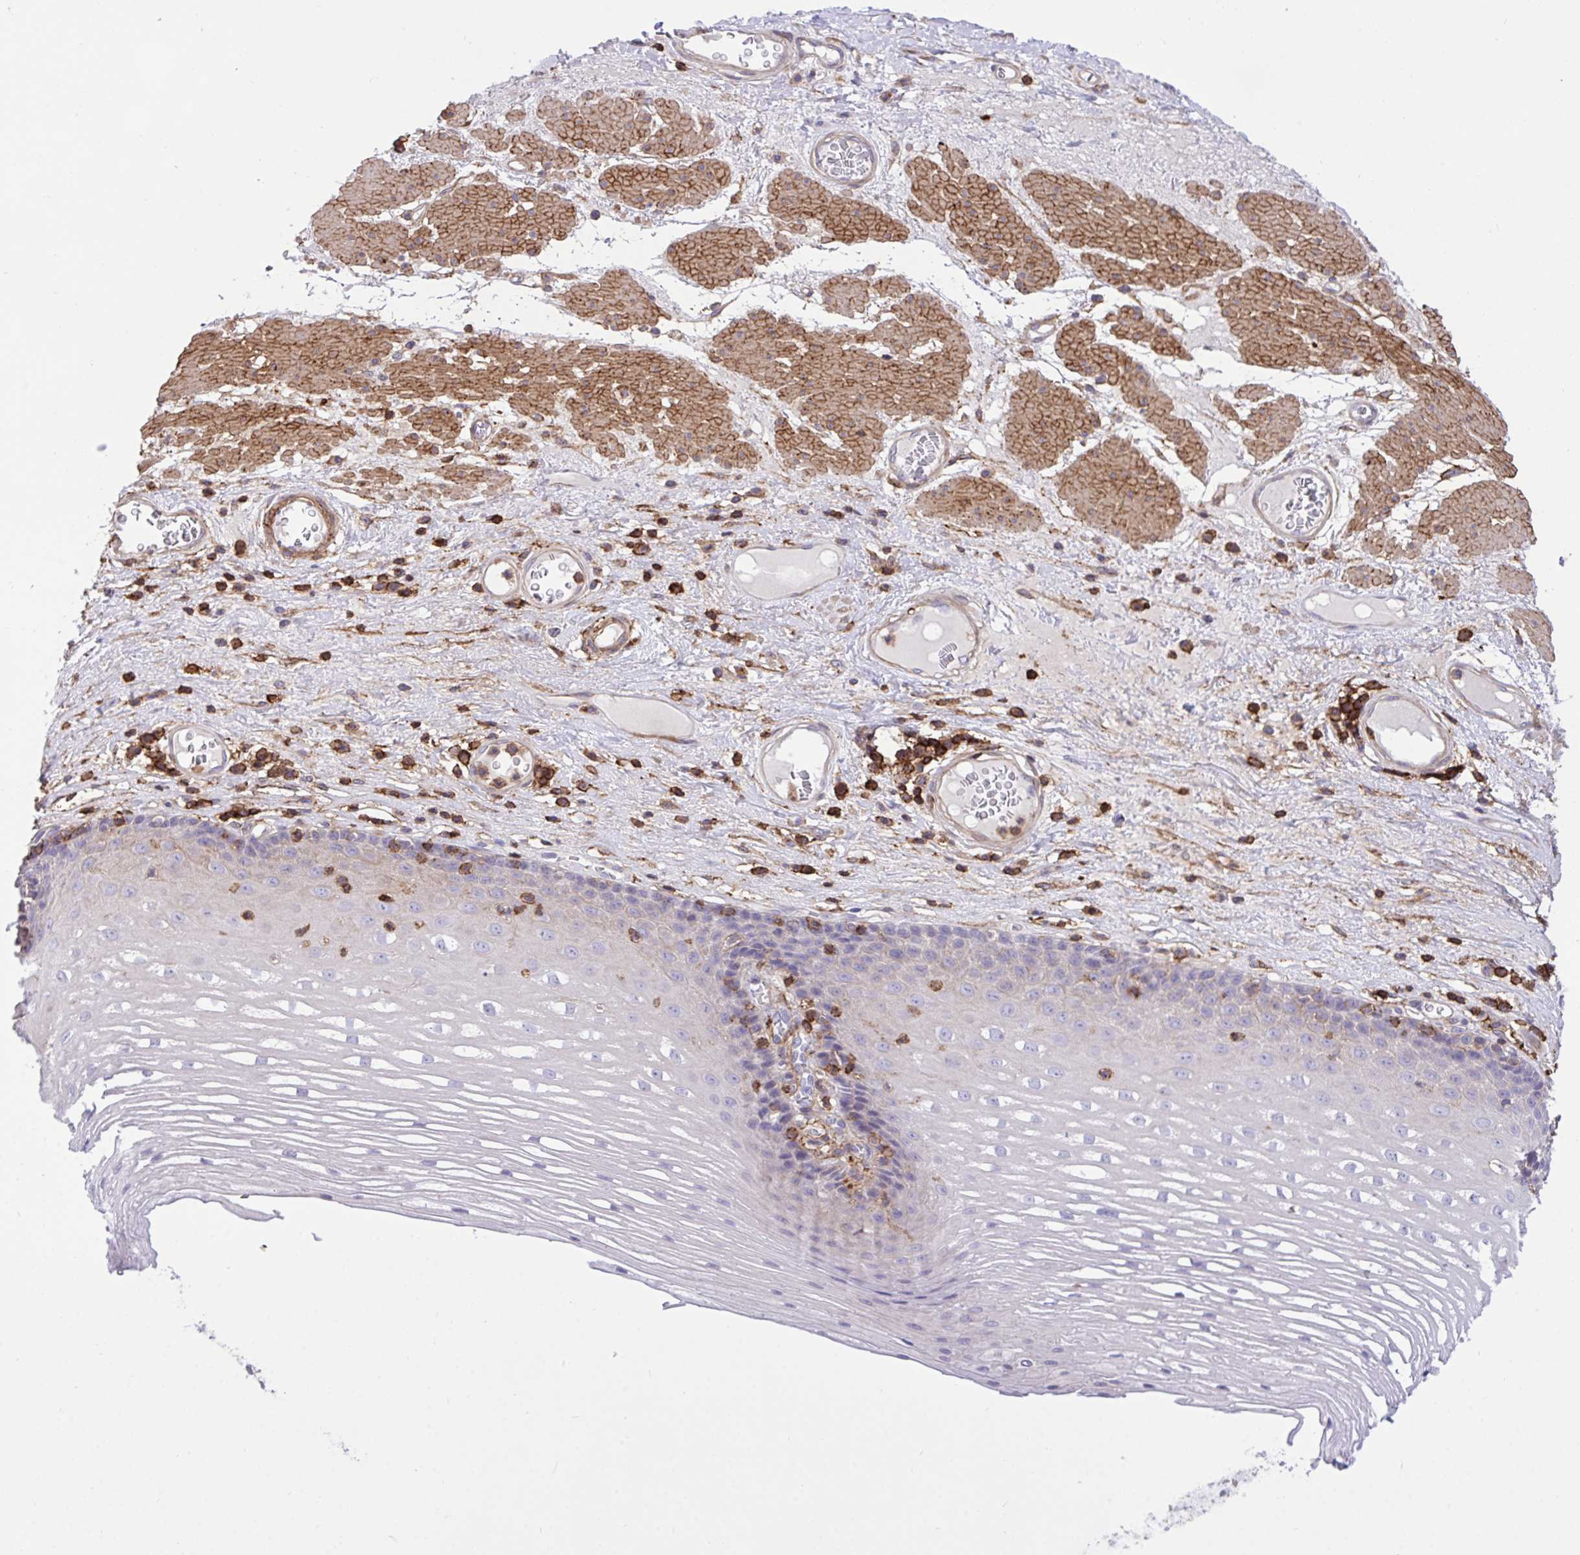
{"staining": {"intensity": "negative", "quantity": "none", "location": "none"}, "tissue": "esophagus", "cell_type": "Squamous epithelial cells", "image_type": "normal", "snomed": [{"axis": "morphology", "description": "Normal tissue, NOS"}, {"axis": "topography", "description": "Esophagus"}], "caption": "This is an immunohistochemistry (IHC) photomicrograph of benign esophagus. There is no staining in squamous epithelial cells.", "gene": "ERI1", "patient": {"sex": "male", "age": 62}}